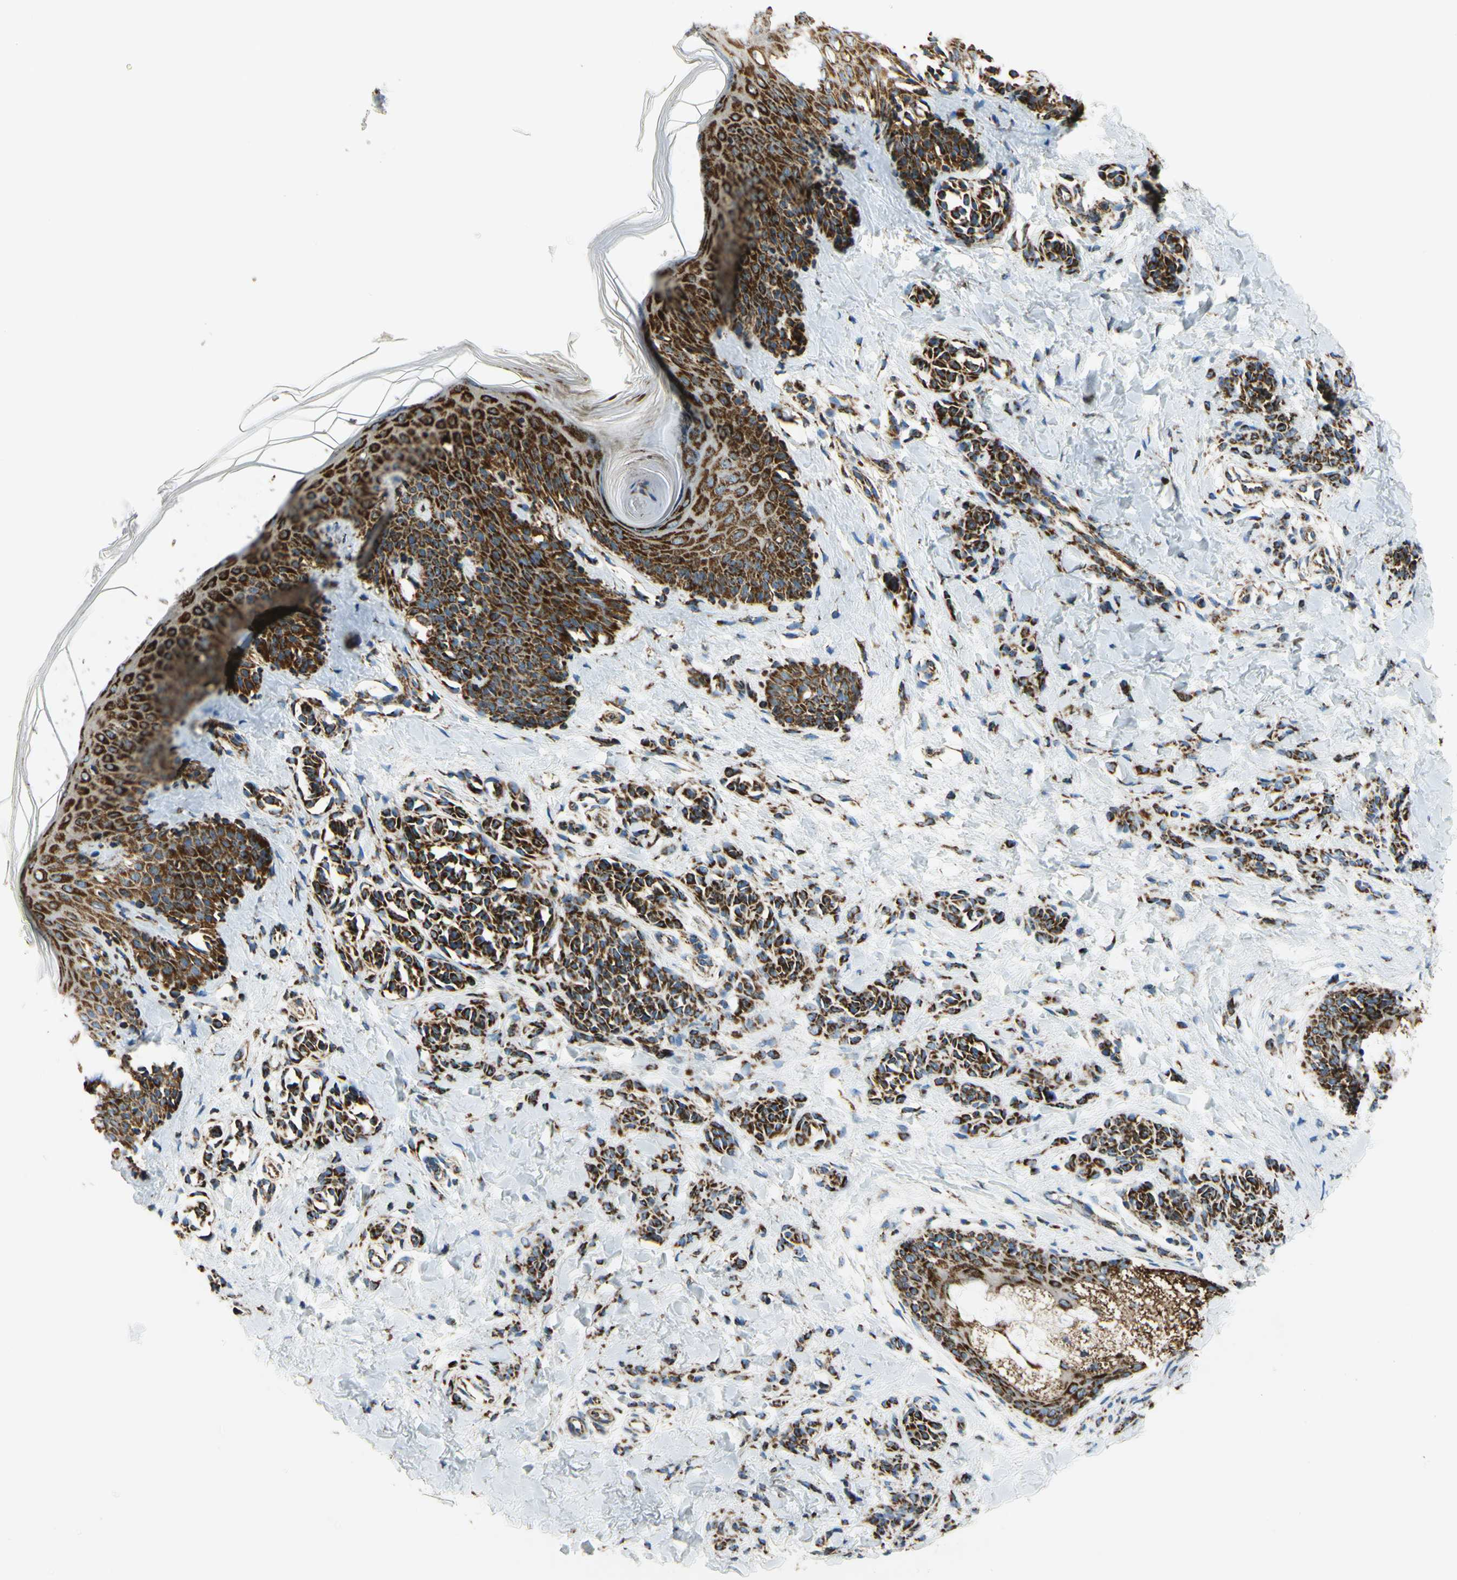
{"staining": {"intensity": "moderate", "quantity": ">75%", "location": "cytoplasmic/membranous"}, "tissue": "skin", "cell_type": "Fibroblasts", "image_type": "normal", "snomed": [{"axis": "morphology", "description": "Normal tissue, NOS"}, {"axis": "topography", "description": "Skin"}], "caption": "Immunohistochemical staining of benign skin shows medium levels of moderate cytoplasmic/membranous staining in approximately >75% of fibroblasts.", "gene": "MAVS", "patient": {"sex": "male", "age": 16}}